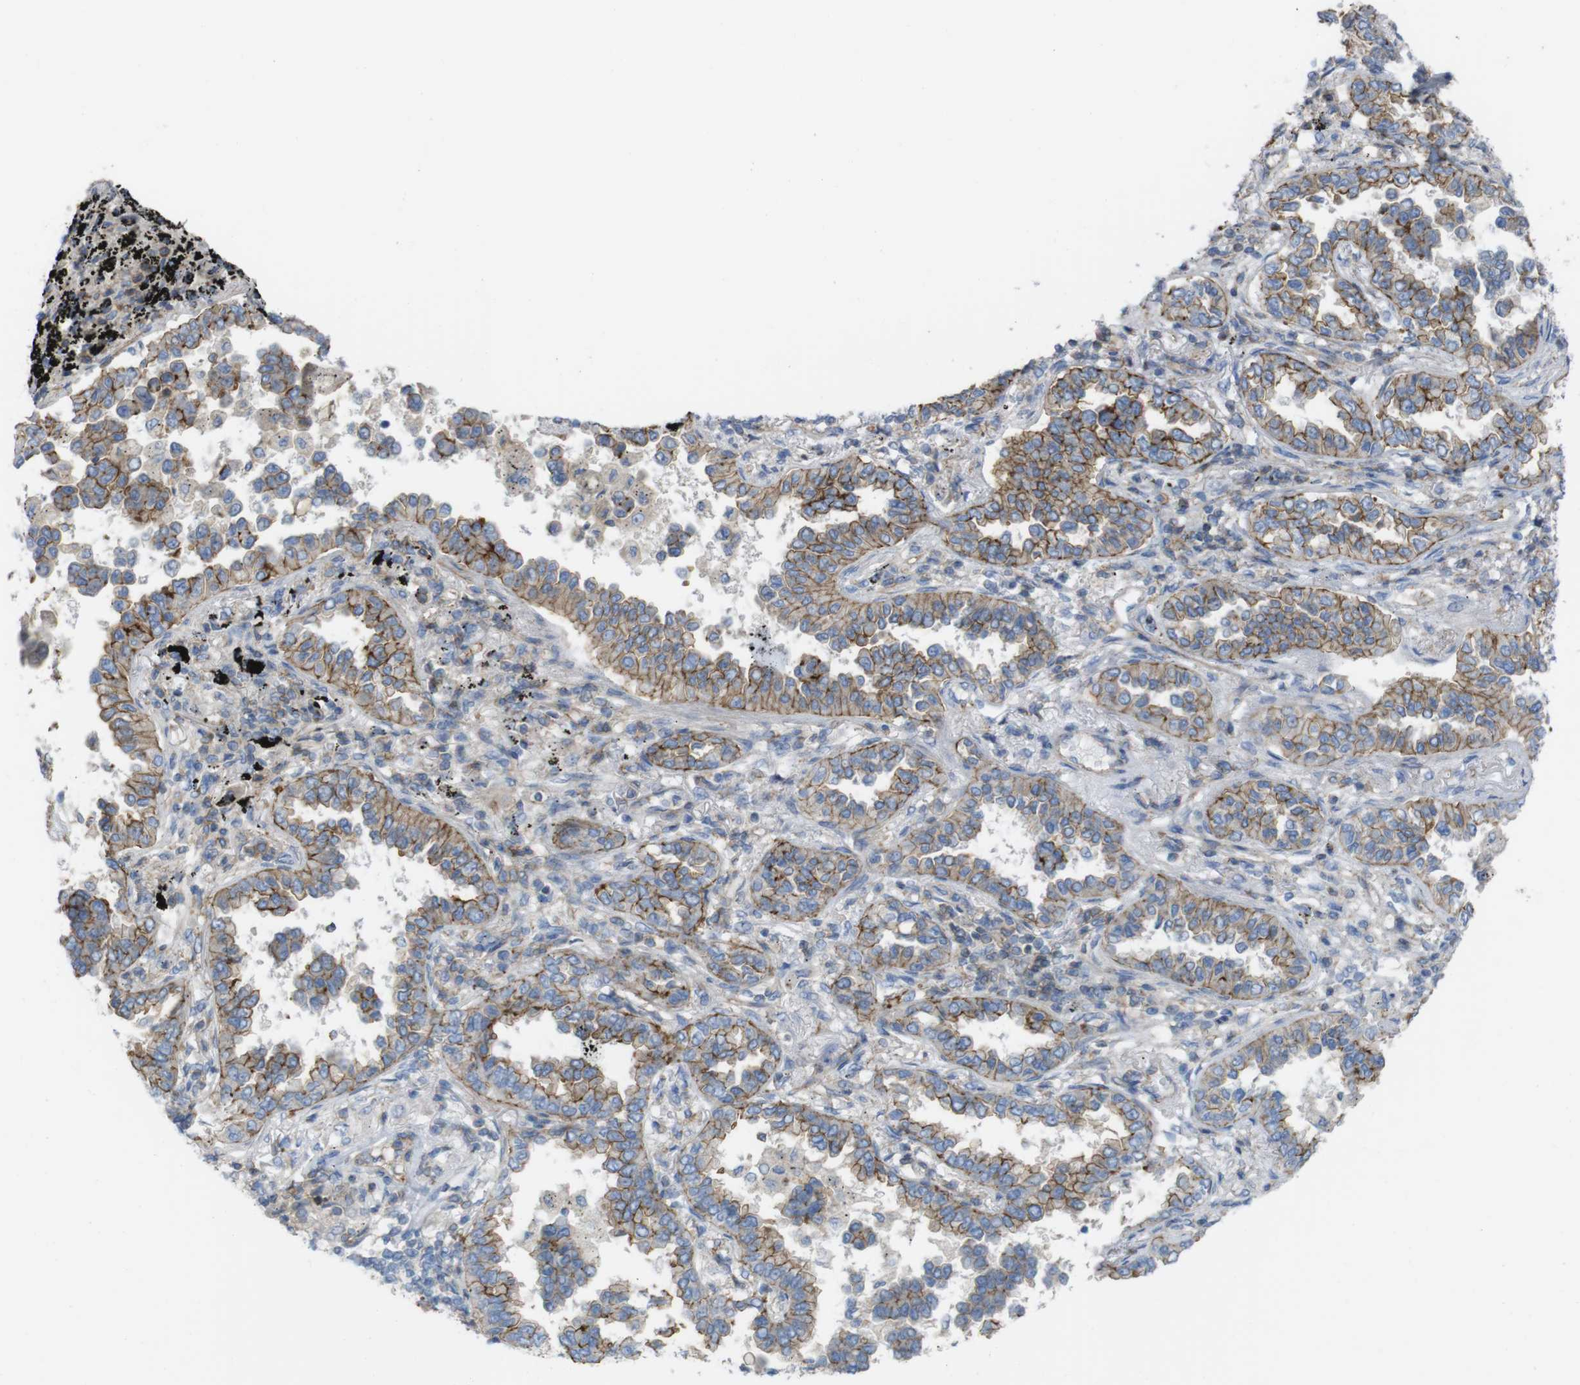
{"staining": {"intensity": "moderate", "quantity": "25%-75%", "location": "cytoplasmic/membranous"}, "tissue": "lung cancer", "cell_type": "Tumor cells", "image_type": "cancer", "snomed": [{"axis": "morphology", "description": "Normal tissue, NOS"}, {"axis": "morphology", "description": "Adenocarcinoma, NOS"}, {"axis": "topography", "description": "Lung"}], "caption": "Immunohistochemical staining of human adenocarcinoma (lung) exhibits medium levels of moderate cytoplasmic/membranous protein positivity in approximately 25%-75% of tumor cells. (DAB (3,3'-diaminobenzidine) IHC, brown staining for protein, blue staining for nuclei).", "gene": "PREX2", "patient": {"sex": "male", "age": 59}}